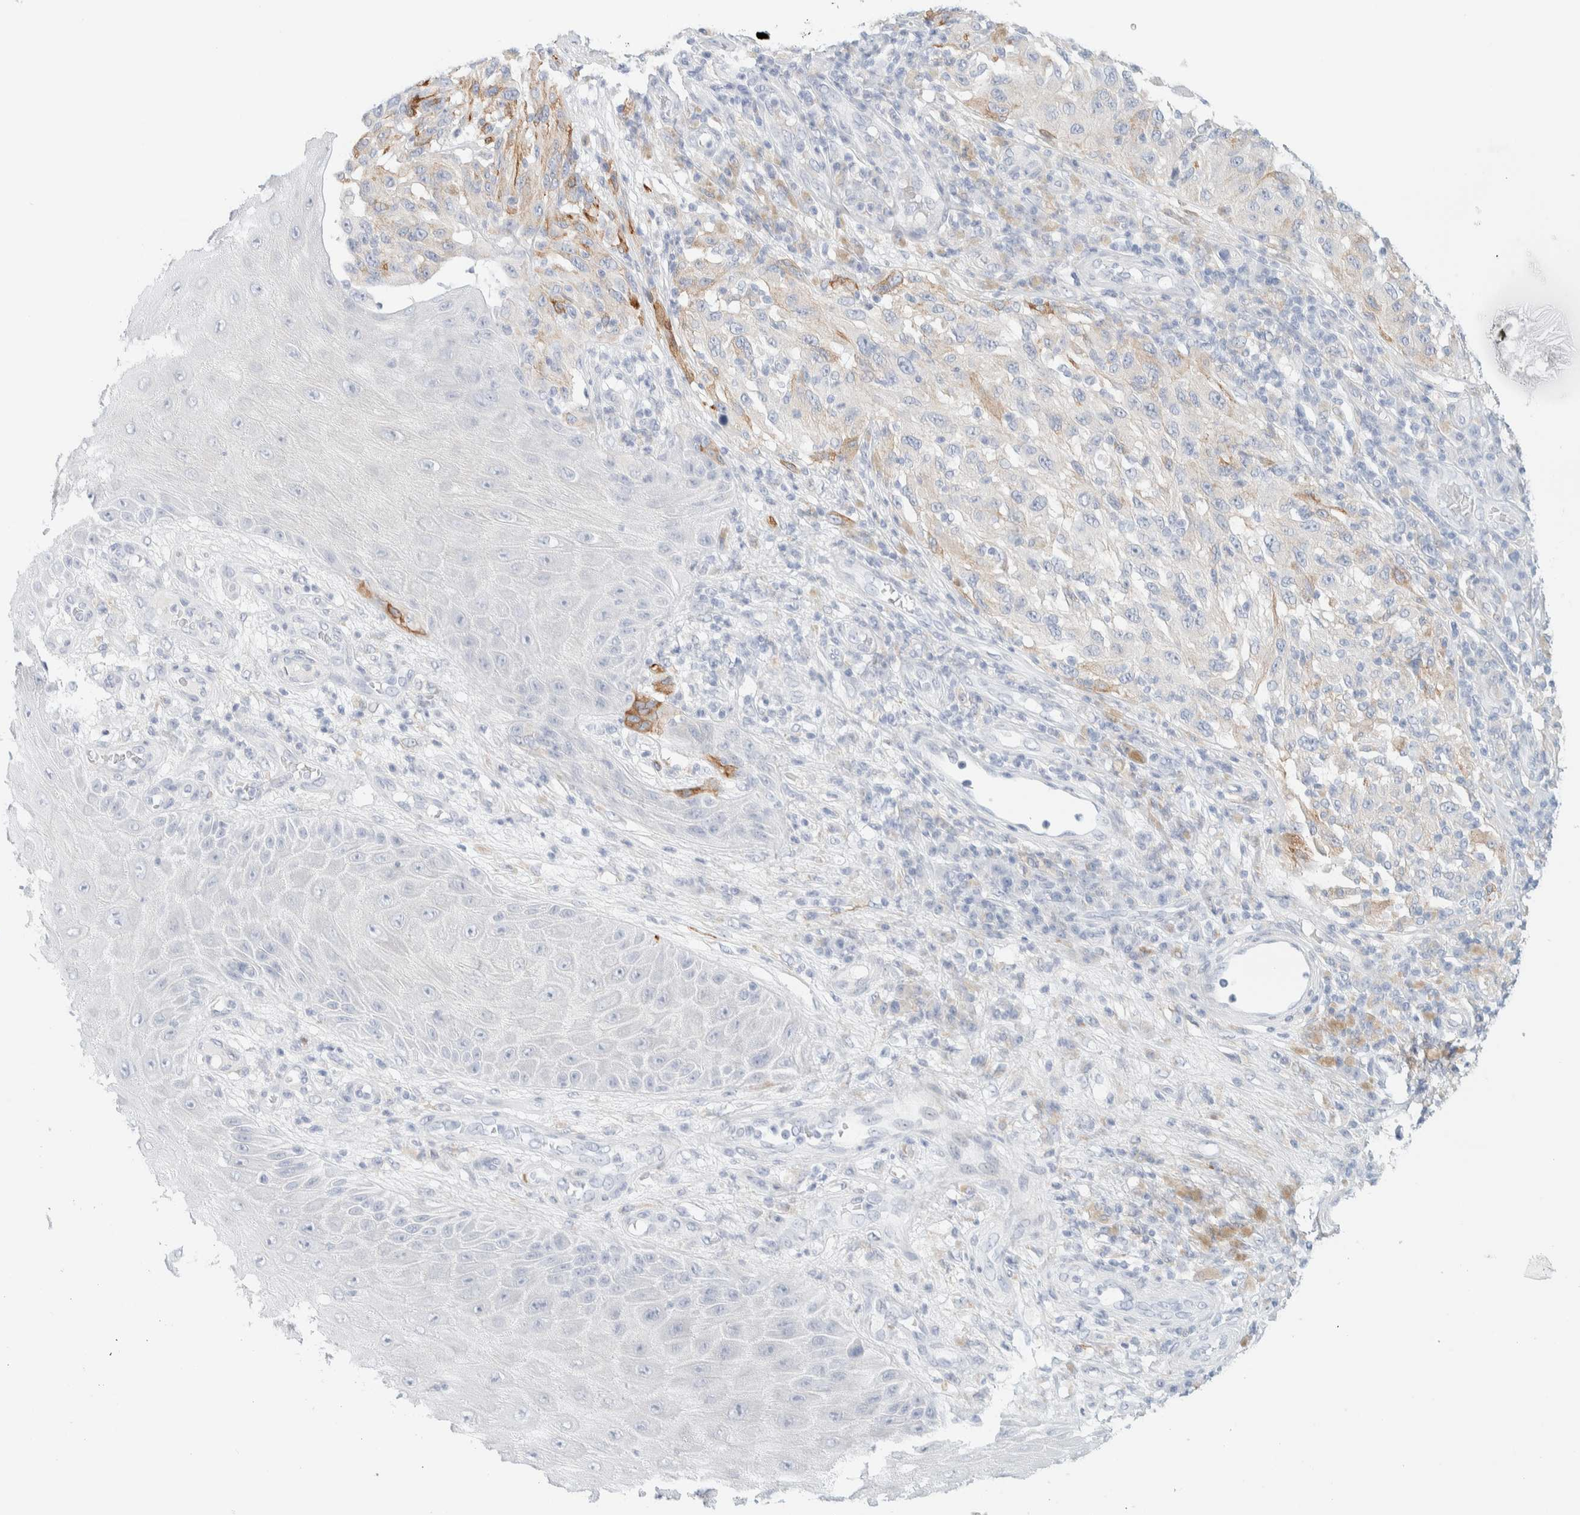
{"staining": {"intensity": "negative", "quantity": "none", "location": "none"}, "tissue": "melanoma", "cell_type": "Tumor cells", "image_type": "cancer", "snomed": [{"axis": "morphology", "description": "Malignant melanoma, NOS"}, {"axis": "topography", "description": "Skin"}], "caption": "There is no significant expression in tumor cells of melanoma.", "gene": "ATCAY", "patient": {"sex": "female", "age": 73}}